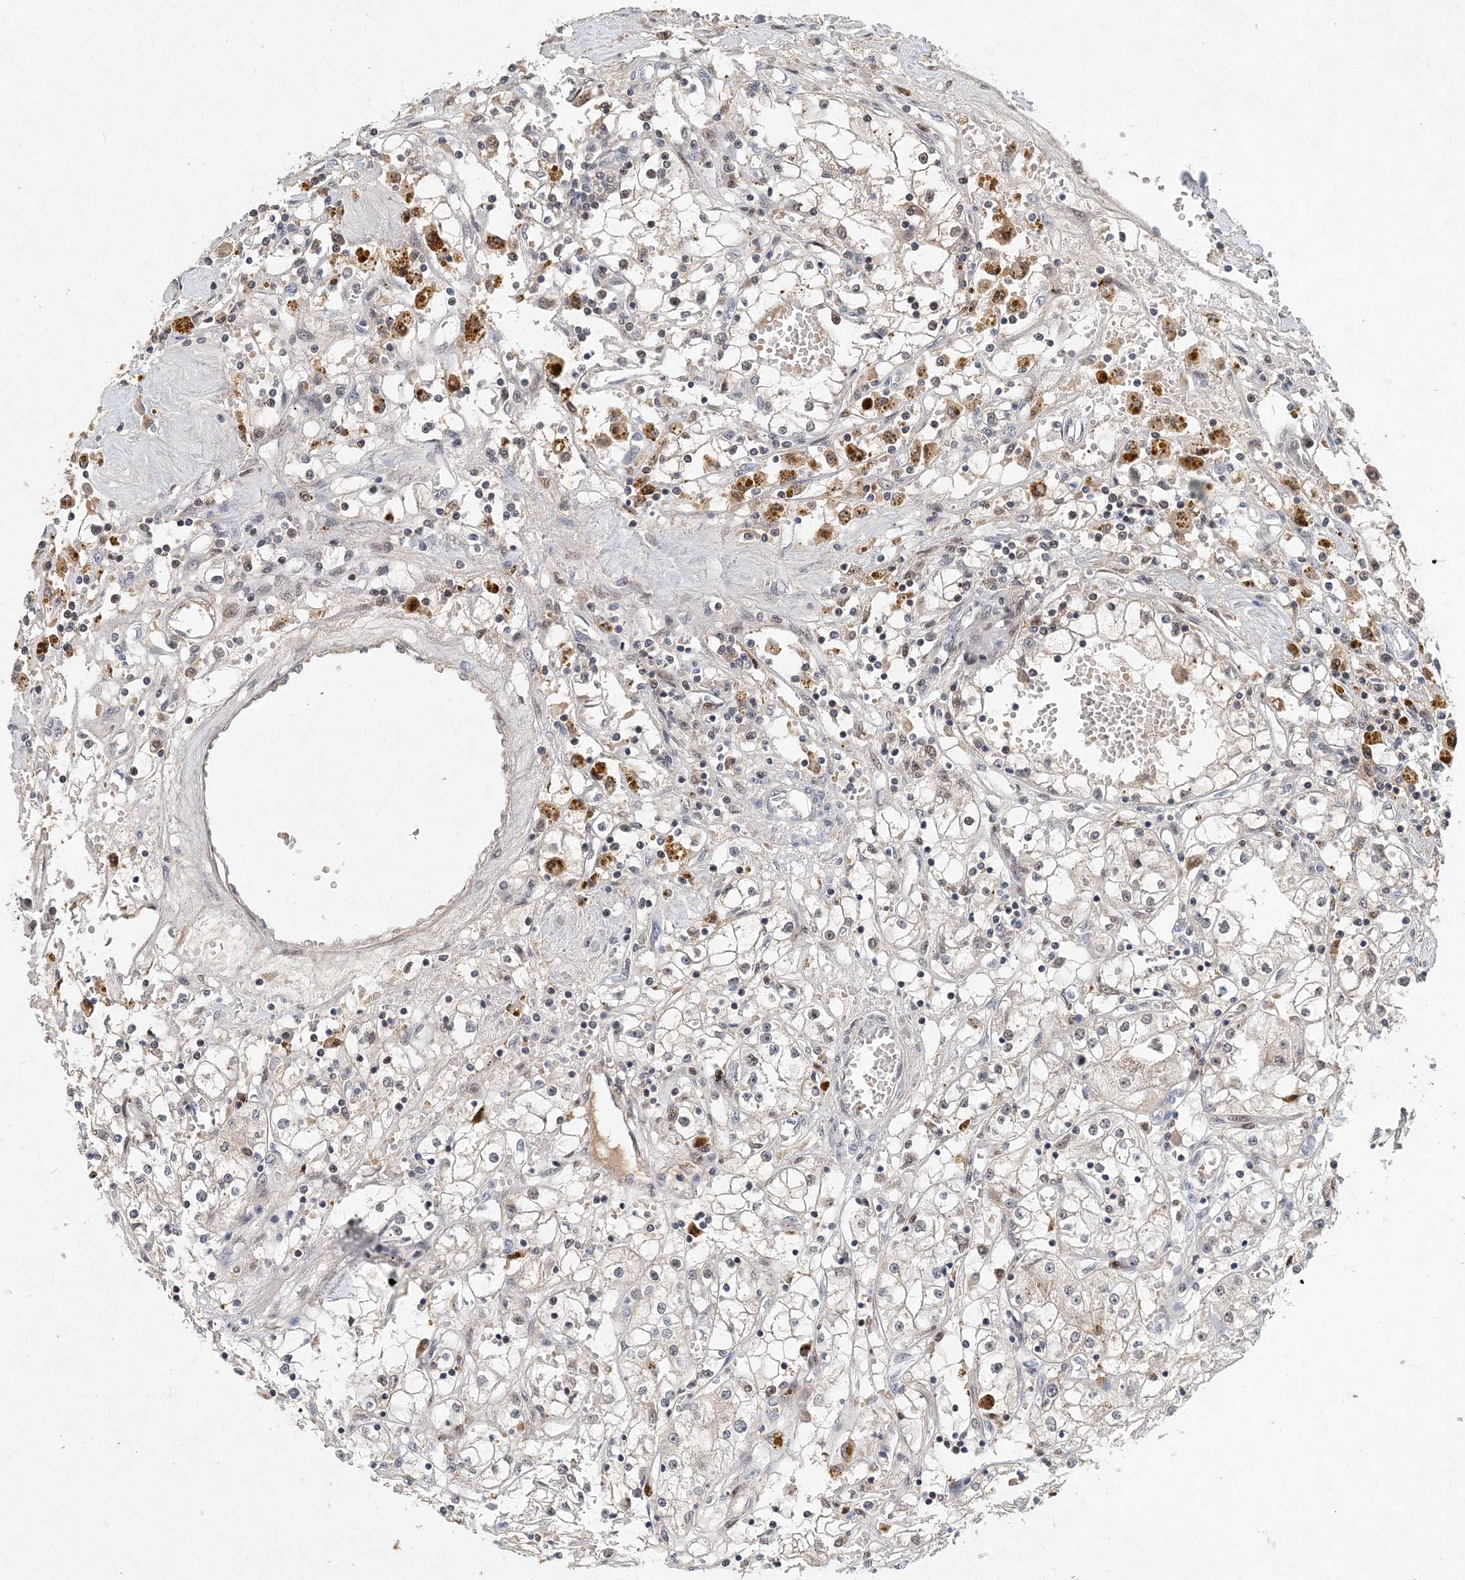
{"staining": {"intensity": "negative", "quantity": "none", "location": "none"}, "tissue": "renal cancer", "cell_type": "Tumor cells", "image_type": "cancer", "snomed": [{"axis": "morphology", "description": "Adenocarcinoma, NOS"}, {"axis": "topography", "description": "Kidney"}], "caption": "Protein analysis of renal adenocarcinoma demonstrates no significant staining in tumor cells. (Stains: DAB immunohistochemistry (IHC) with hematoxylin counter stain, Microscopy: brightfield microscopy at high magnification).", "gene": "KPNA4", "patient": {"sex": "male", "age": 56}}